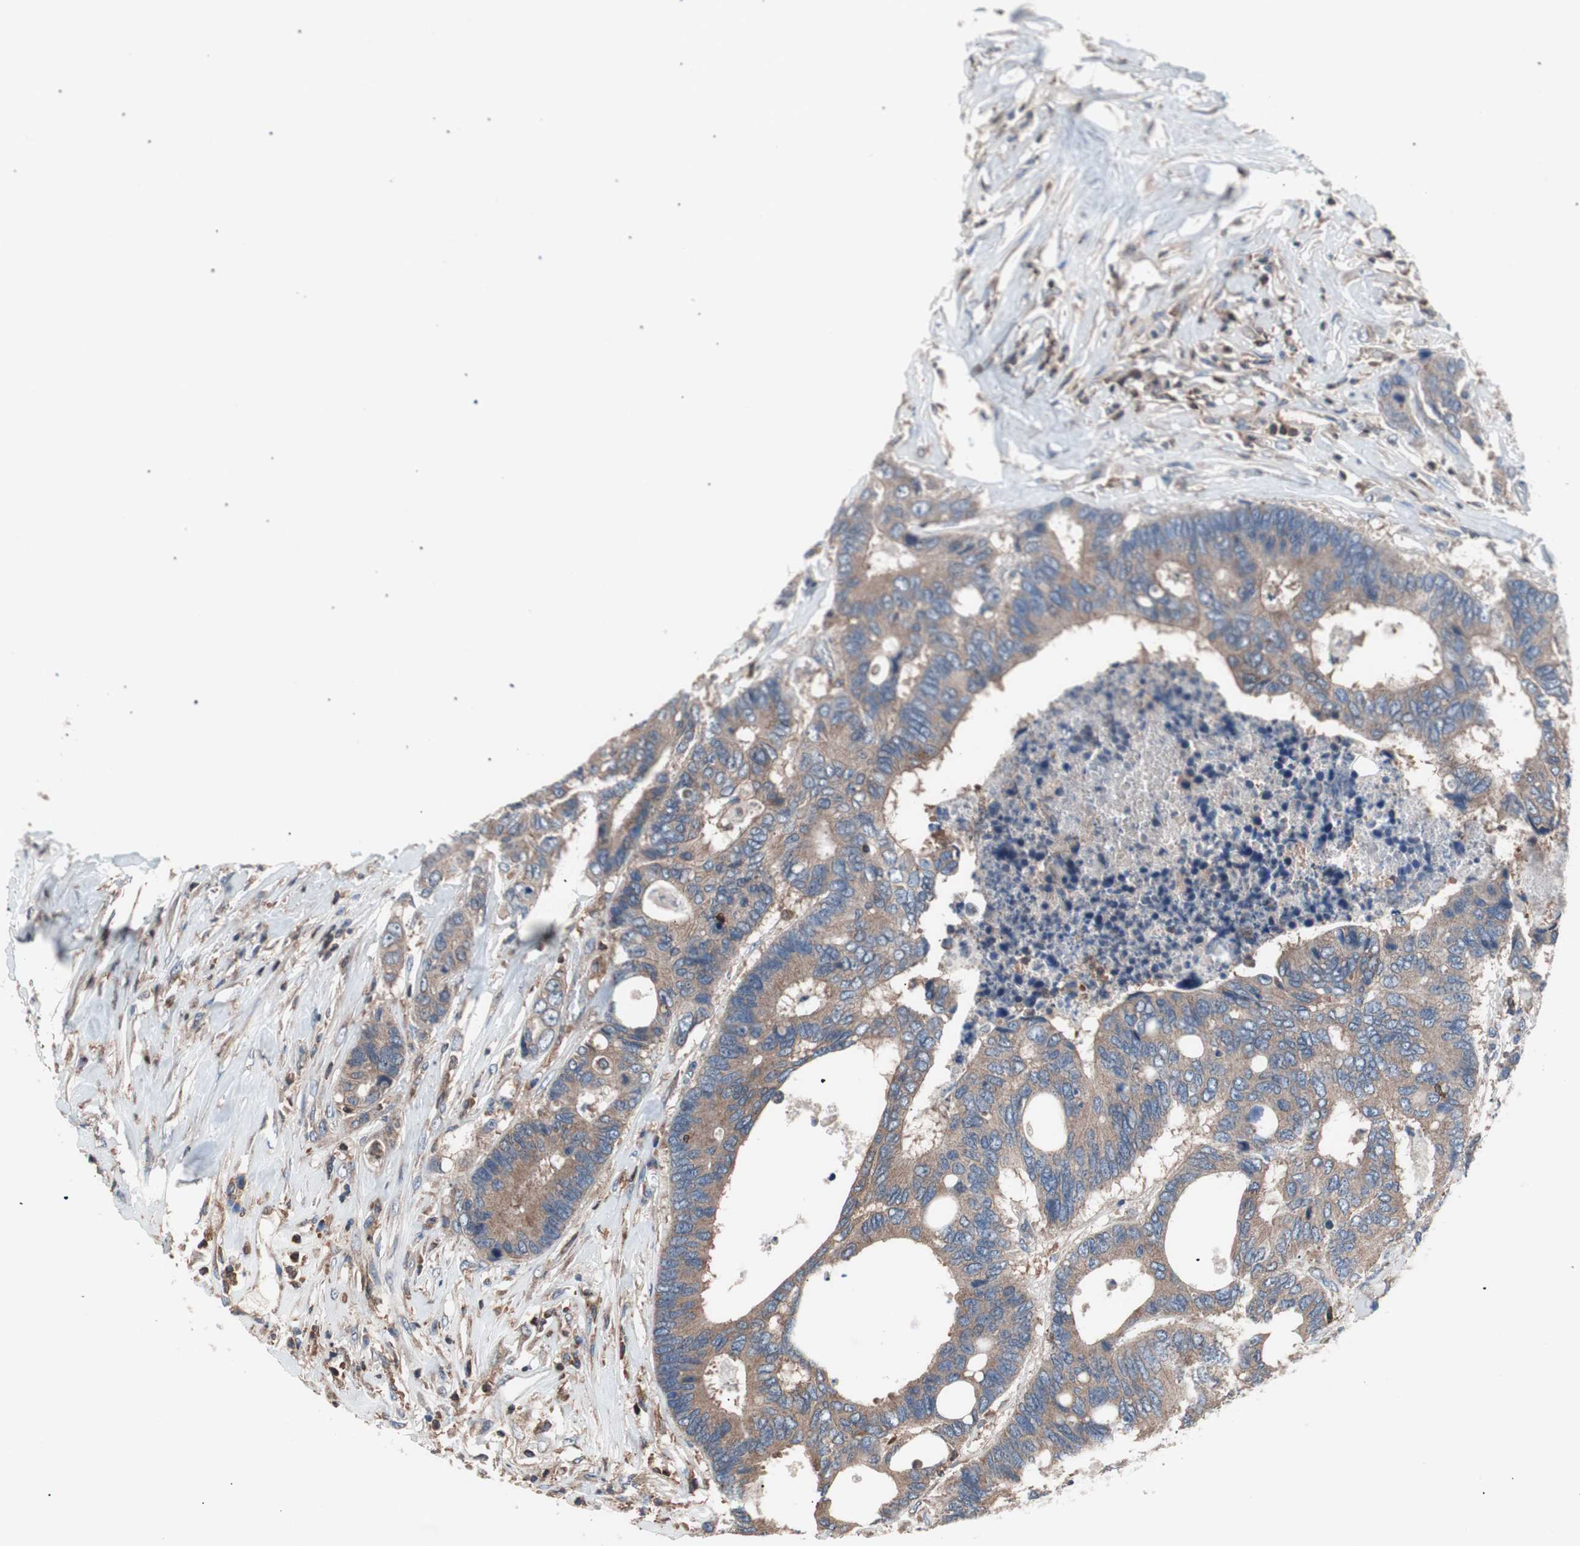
{"staining": {"intensity": "moderate", "quantity": ">75%", "location": "cytoplasmic/membranous"}, "tissue": "colorectal cancer", "cell_type": "Tumor cells", "image_type": "cancer", "snomed": [{"axis": "morphology", "description": "Adenocarcinoma, NOS"}, {"axis": "topography", "description": "Rectum"}], "caption": "Tumor cells demonstrate moderate cytoplasmic/membranous expression in about >75% of cells in colorectal adenocarcinoma. (Stains: DAB in brown, nuclei in blue, Microscopy: brightfield microscopy at high magnification).", "gene": "PIK3R1", "patient": {"sex": "male", "age": 55}}